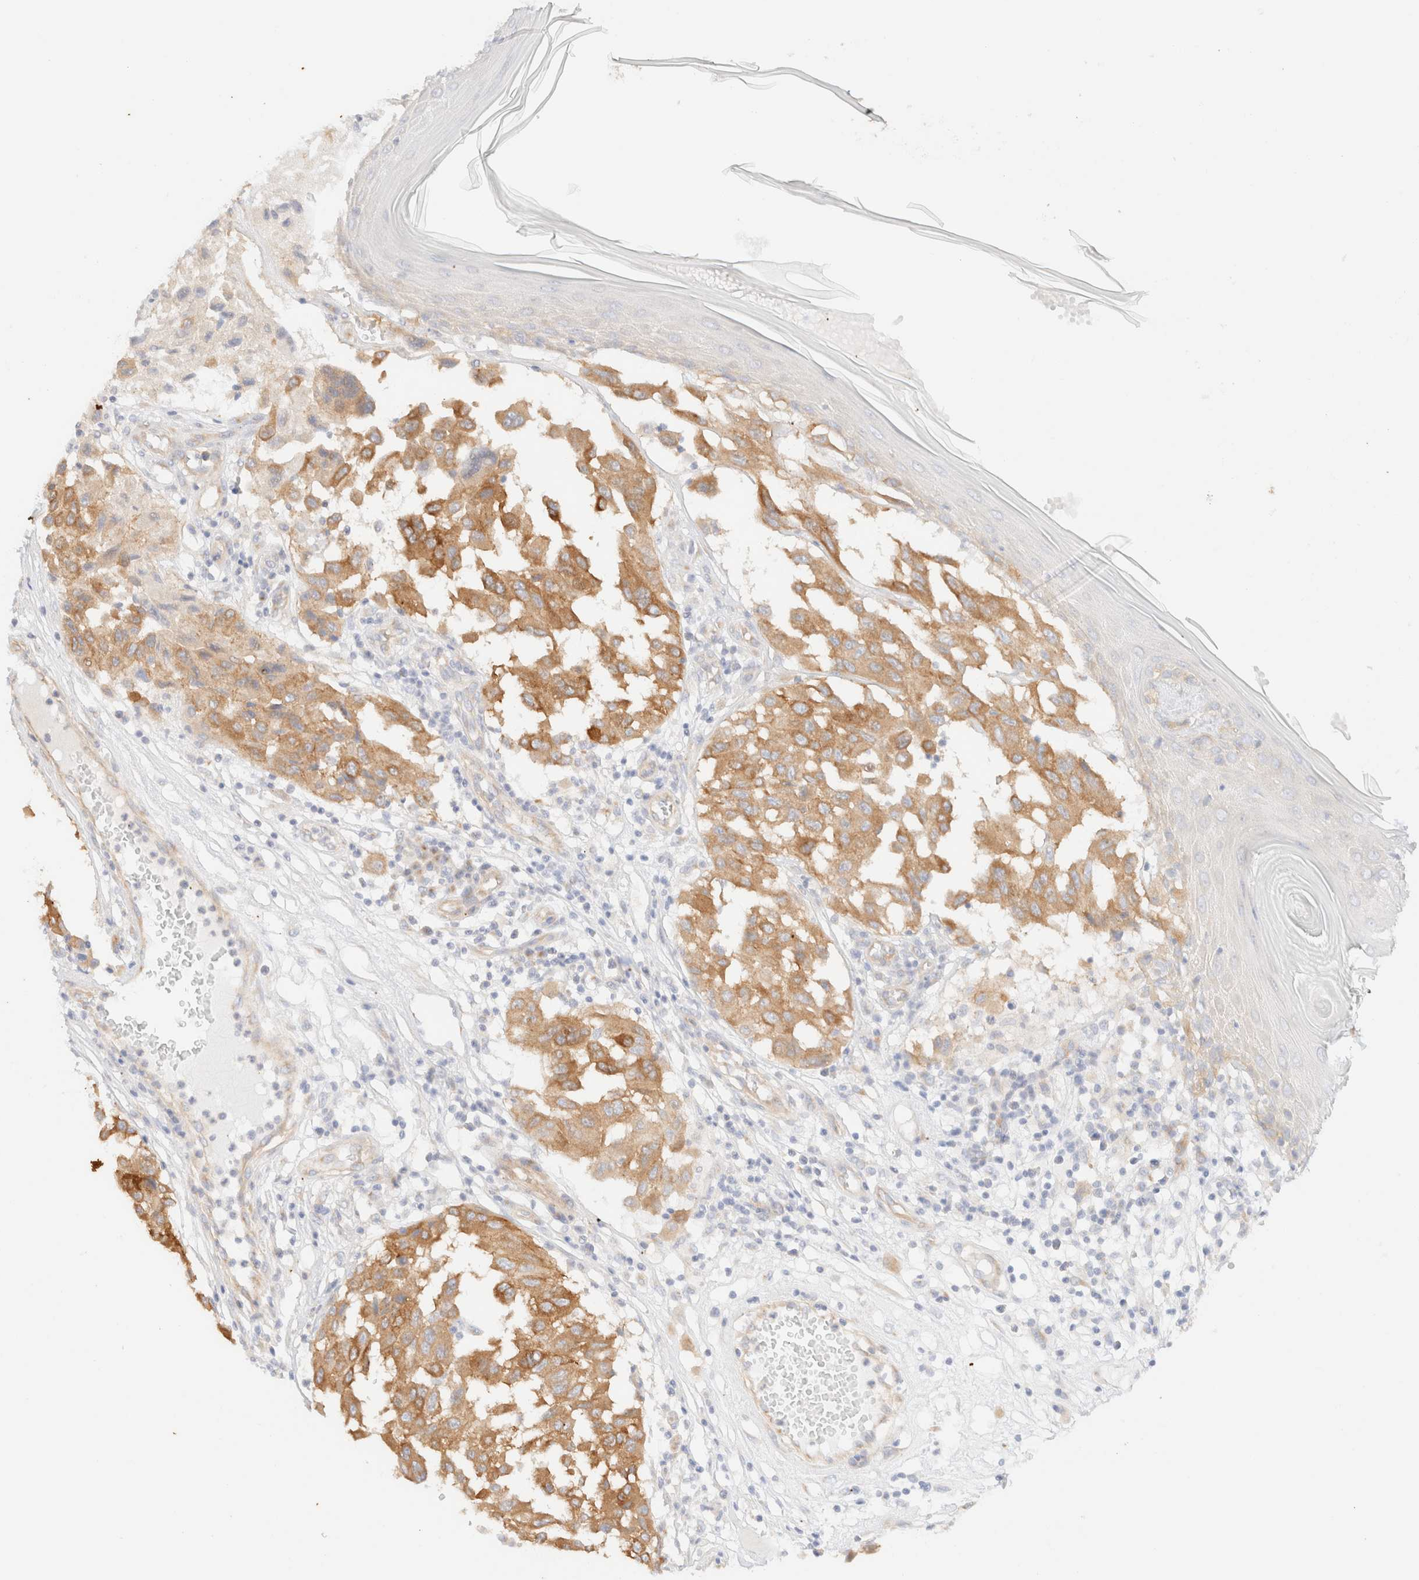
{"staining": {"intensity": "moderate", "quantity": ">75%", "location": "cytoplasmic/membranous"}, "tissue": "melanoma", "cell_type": "Tumor cells", "image_type": "cancer", "snomed": [{"axis": "morphology", "description": "Malignant melanoma, NOS"}, {"axis": "topography", "description": "Skin"}], "caption": "Brown immunohistochemical staining in melanoma exhibits moderate cytoplasmic/membranous staining in approximately >75% of tumor cells. The staining was performed using DAB, with brown indicating positive protein expression. Nuclei are stained blue with hematoxylin.", "gene": "MYO10", "patient": {"sex": "male", "age": 30}}